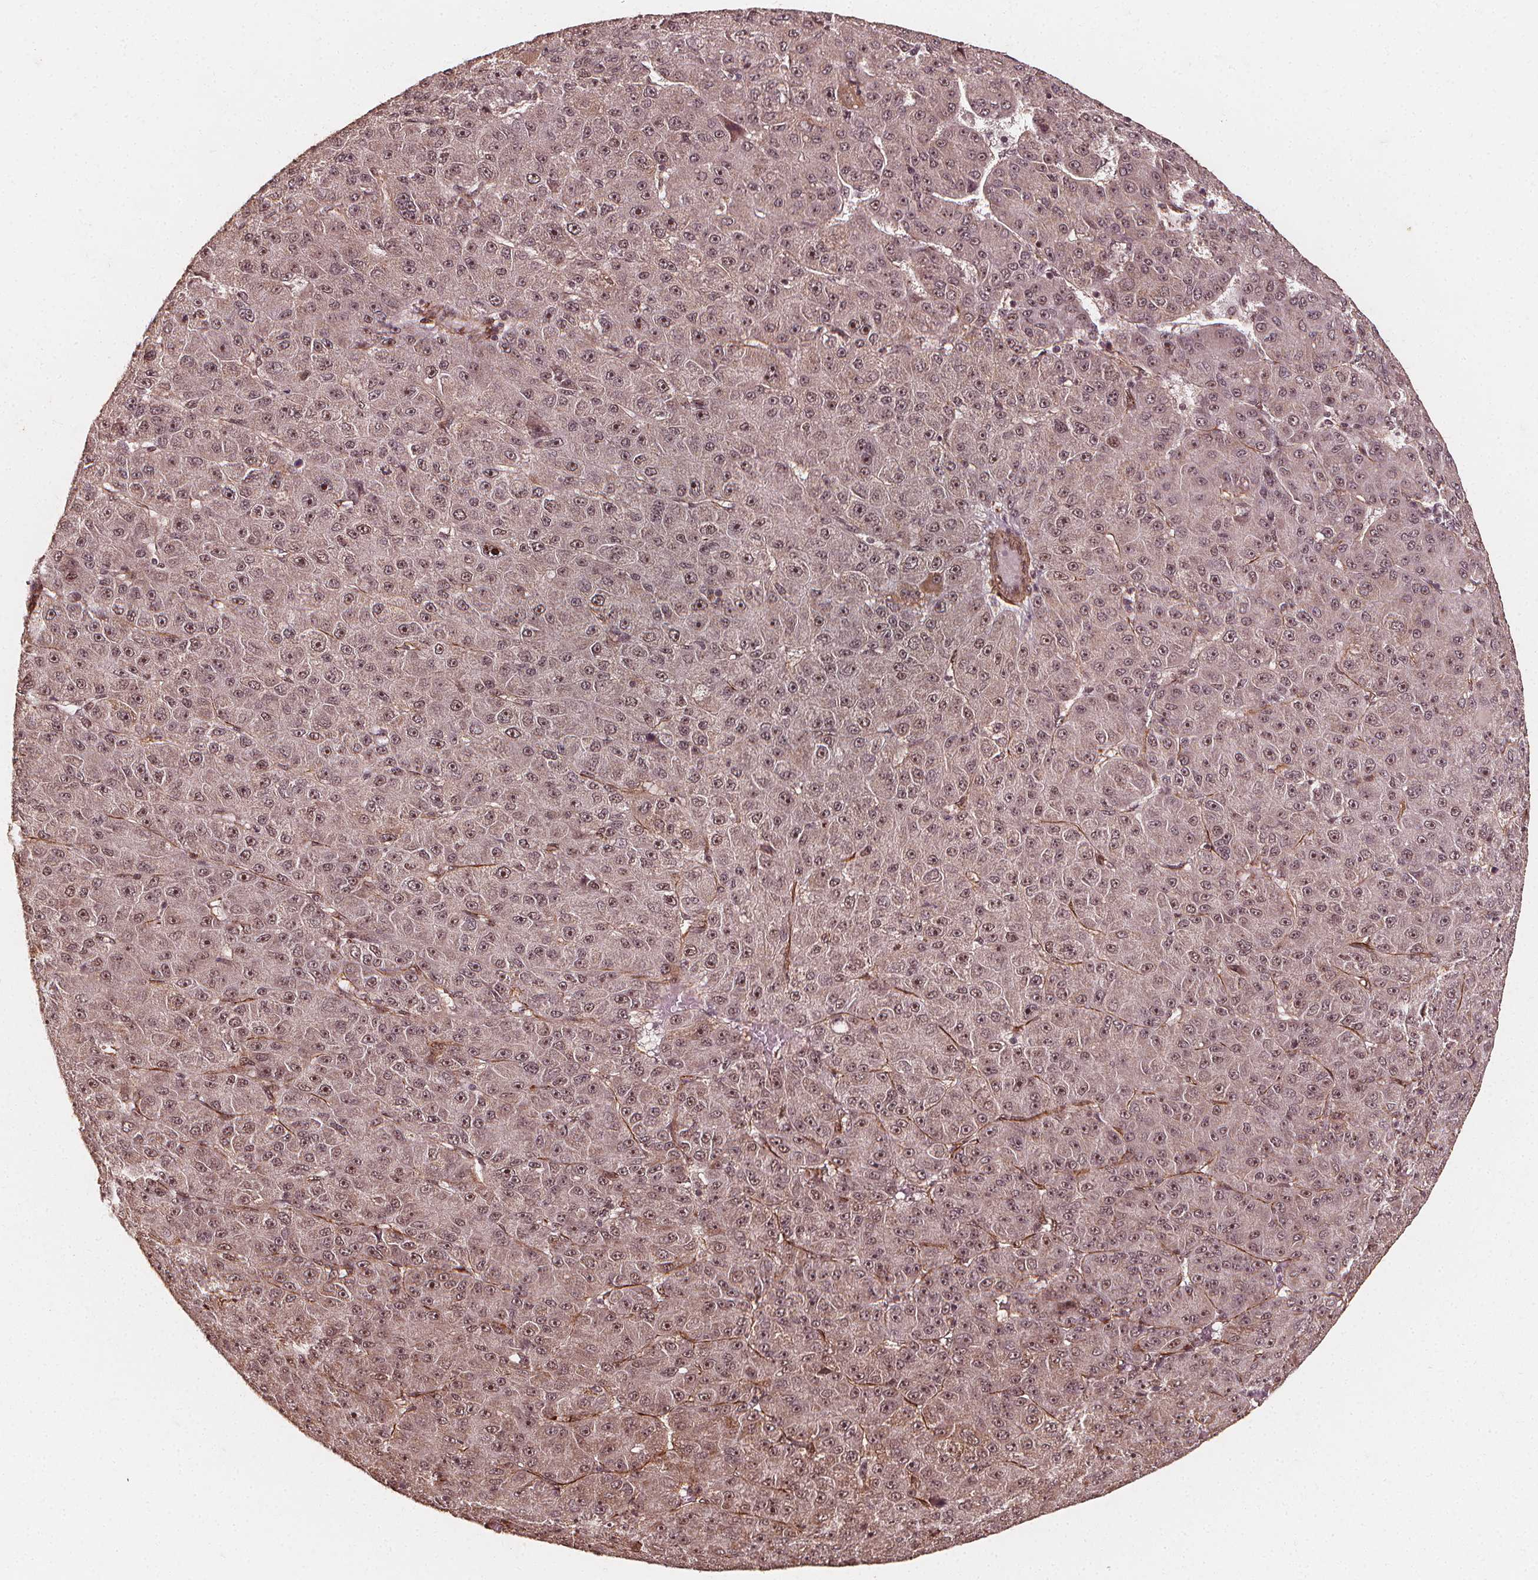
{"staining": {"intensity": "moderate", "quantity": ">75%", "location": "cytoplasmic/membranous,nuclear"}, "tissue": "liver cancer", "cell_type": "Tumor cells", "image_type": "cancer", "snomed": [{"axis": "morphology", "description": "Carcinoma, Hepatocellular, NOS"}, {"axis": "topography", "description": "Liver"}], "caption": "Immunohistochemical staining of hepatocellular carcinoma (liver) reveals moderate cytoplasmic/membranous and nuclear protein staining in approximately >75% of tumor cells.", "gene": "EXOSC9", "patient": {"sex": "male", "age": 67}}